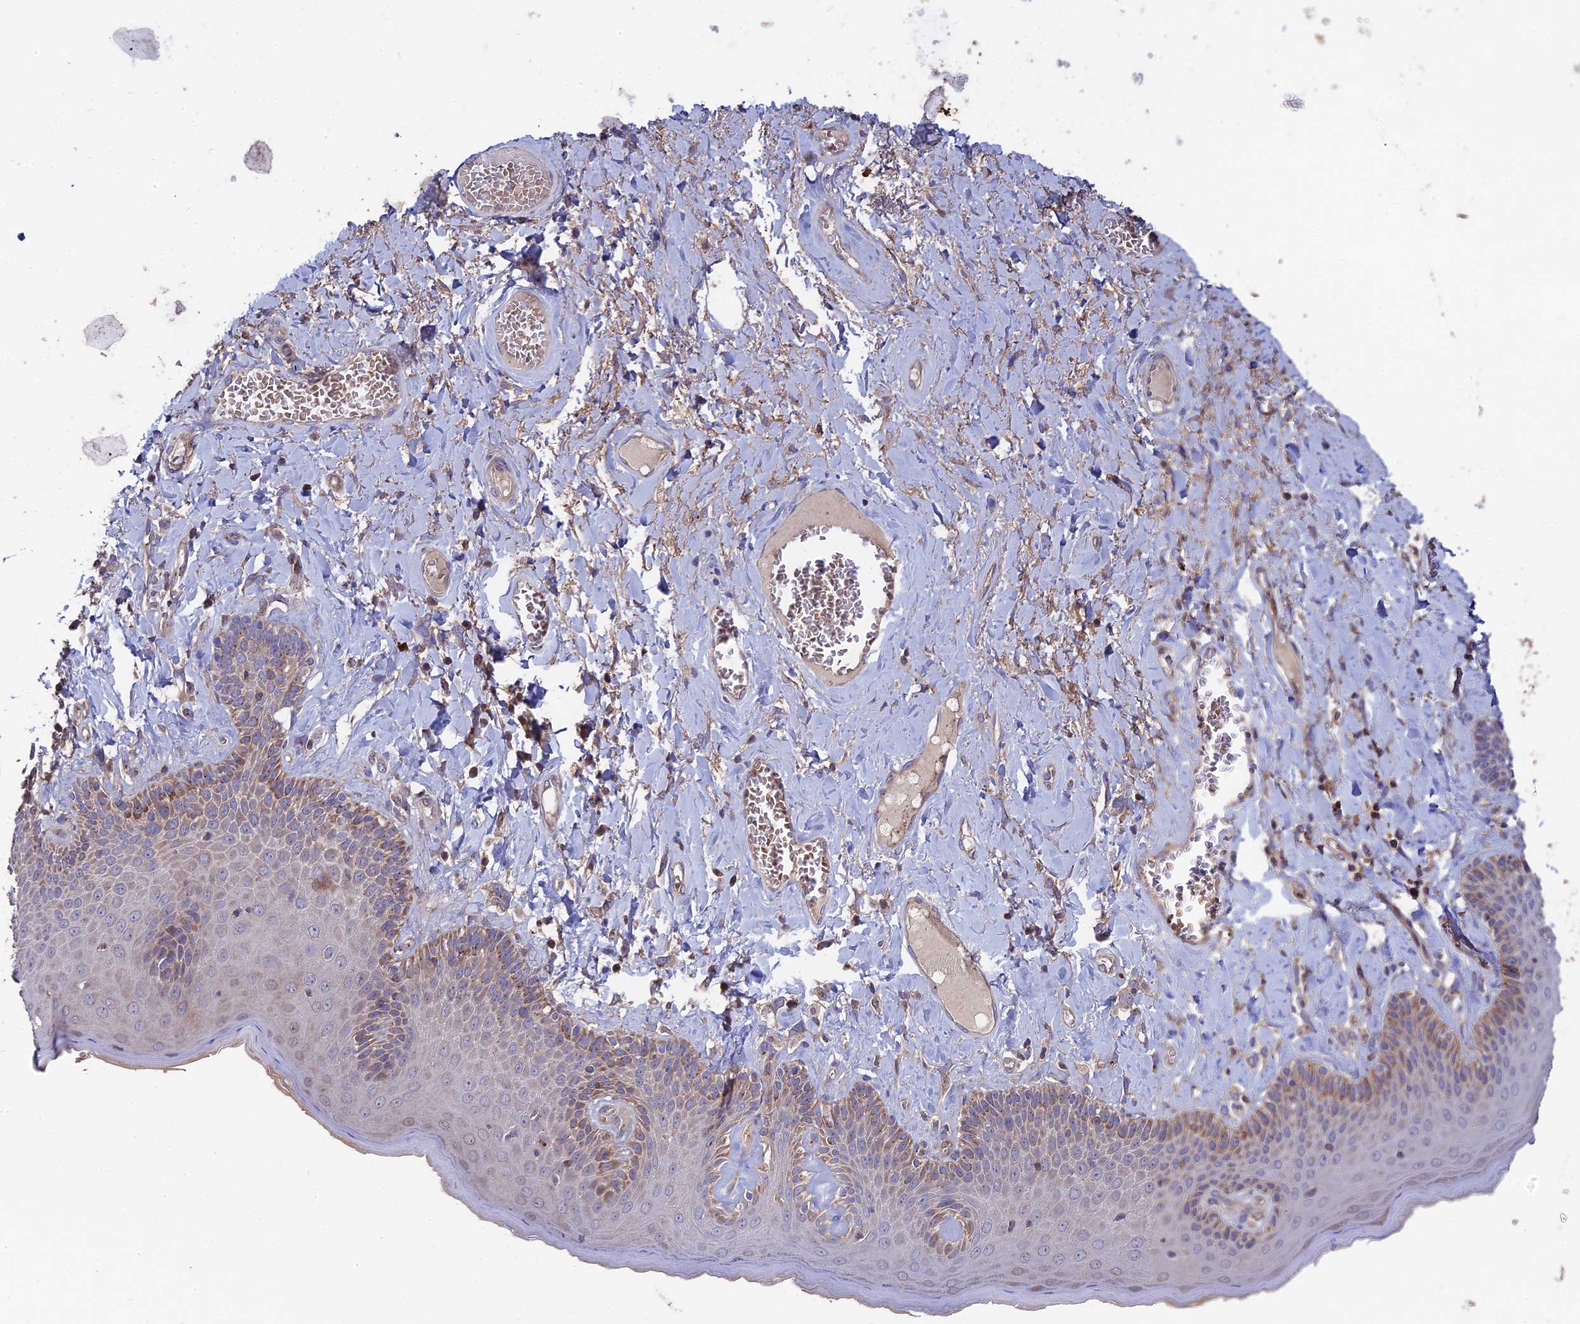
{"staining": {"intensity": "moderate", "quantity": "<25%", "location": "cytoplasmic/membranous"}, "tissue": "skin", "cell_type": "Epidermal cells", "image_type": "normal", "snomed": [{"axis": "morphology", "description": "Normal tissue, NOS"}, {"axis": "topography", "description": "Anal"}], "caption": "The immunohistochemical stain highlights moderate cytoplasmic/membranous expression in epidermal cells of benign skin. Nuclei are stained in blue.", "gene": "RPIA", "patient": {"sex": "male", "age": 69}}